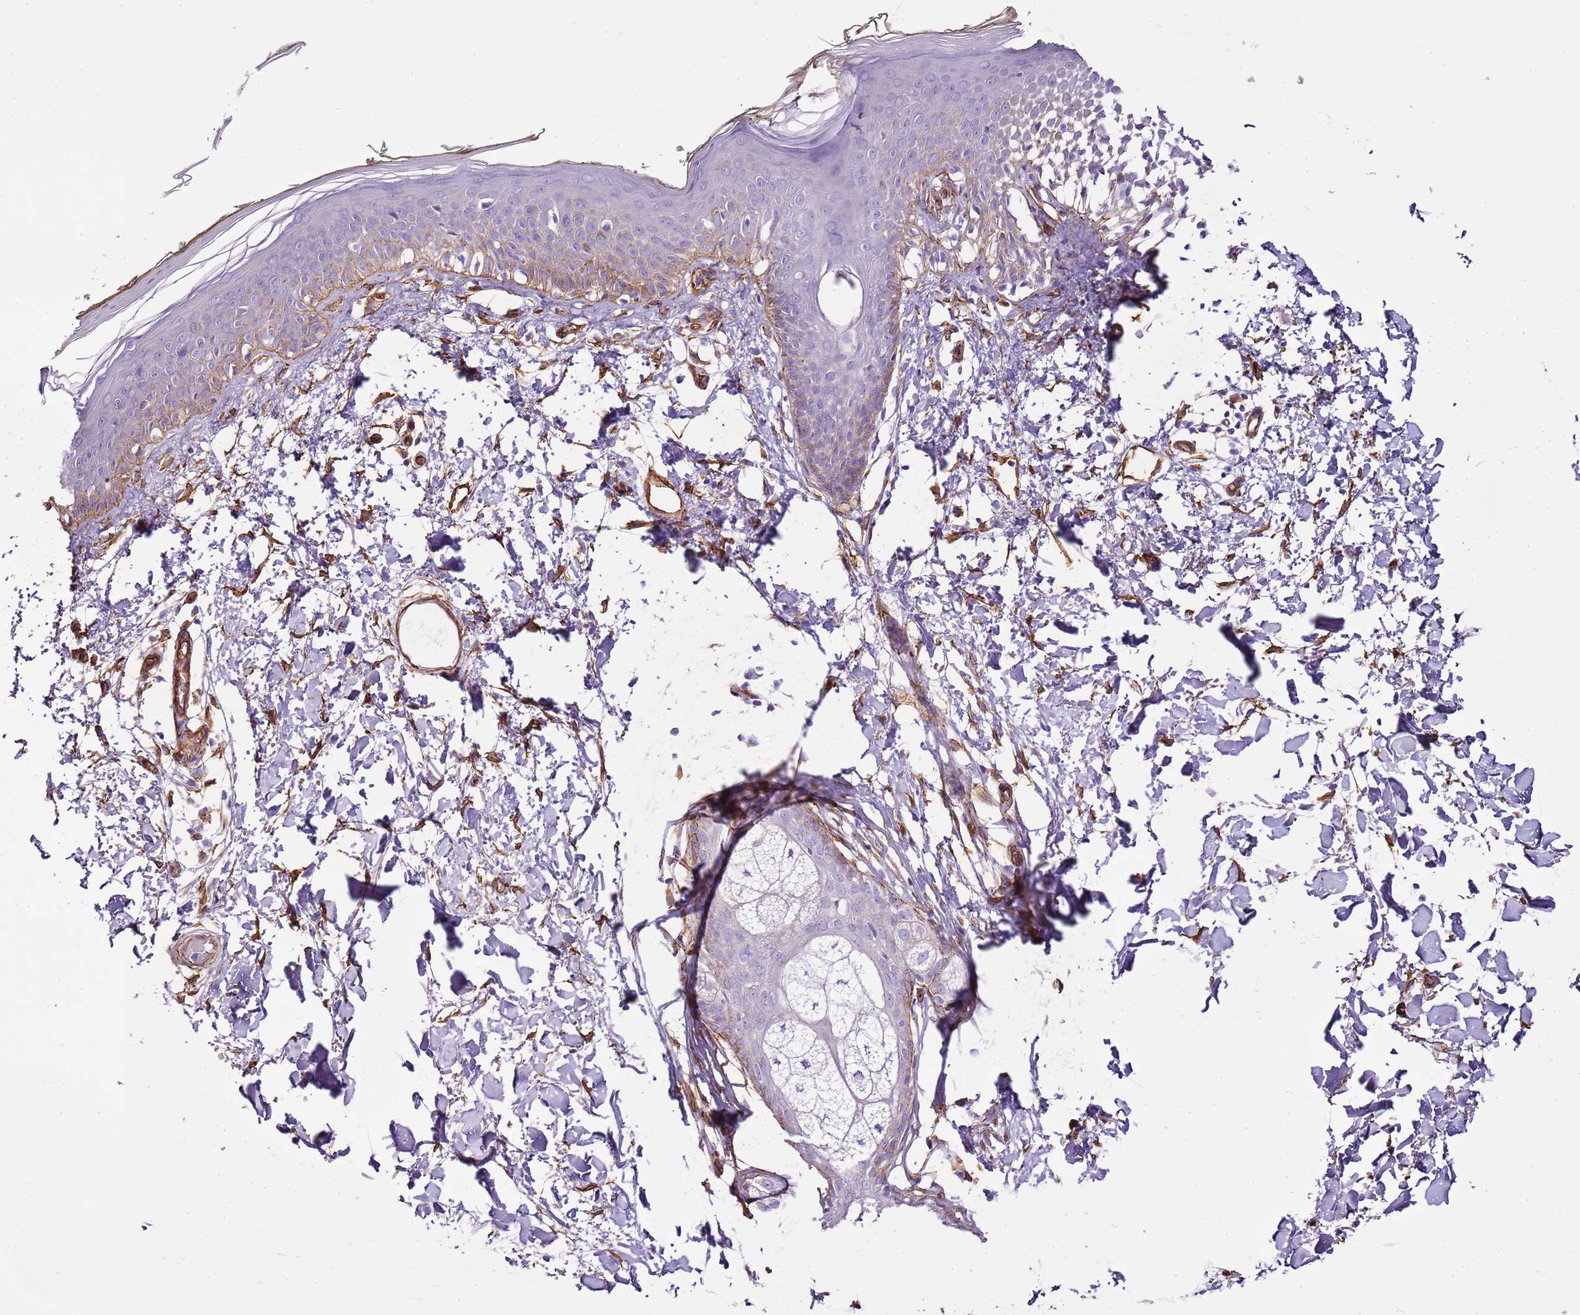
{"staining": {"intensity": "moderate", "quantity": ">75%", "location": "cytoplasmic/membranous"}, "tissue": "skin", "cell_type": "Fibroblasts", "image_type": "normal", "snomed": [{"axis": "morphology", "description": "Normal tissue, NOS"}, {"axis": "topography", "description": "Skin"}], "caption": "Moderate cytoplasmic/membranous protein staining is present in approximately >75% of fibroblasts in skin. (brown staining indicates protein expression, while blue staining denotes nuclei).", "gene": "CTDSPL", "patient": {"sex": "male", "age": 62}}